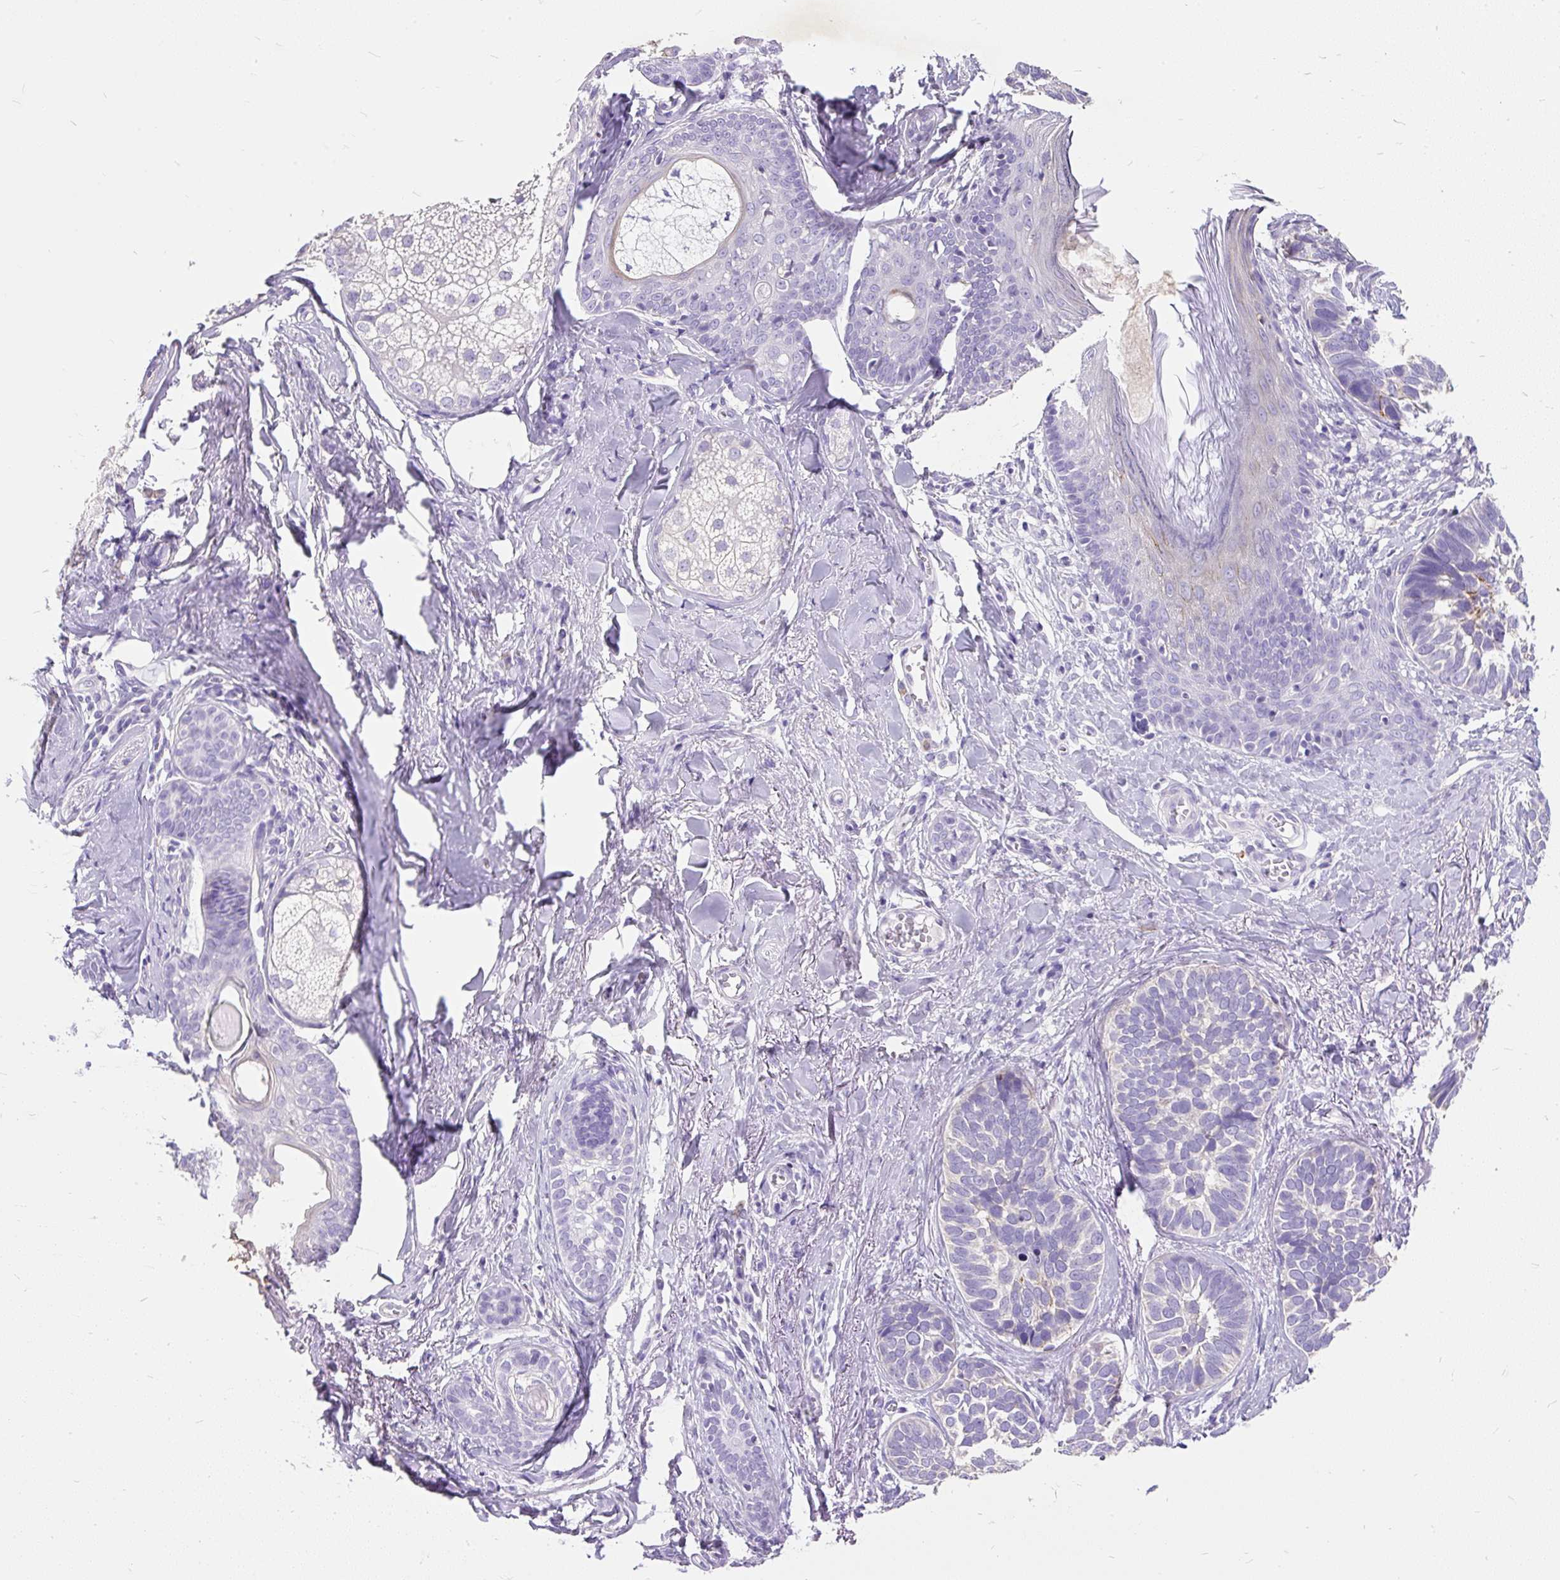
{"staining": {"intensity": "negative", "quantity": "none", "location": "none"}, "tissue": "skin cancer", "cell_type": "Tumor cells", "image_type": "cancer", "snomed": [{"axis": "morphology", "description": "Basal cell carcinoma"}, {"axis": "topography", "description": "Skin"}], "caption": "This is an immunohistochemistry (IHC) micrograph of human skin cancer (basal cell carcinoma). There is no positivity in tumor cells.", "gene": "GBX1", "patient": {"sex": "male", "age": 62}}